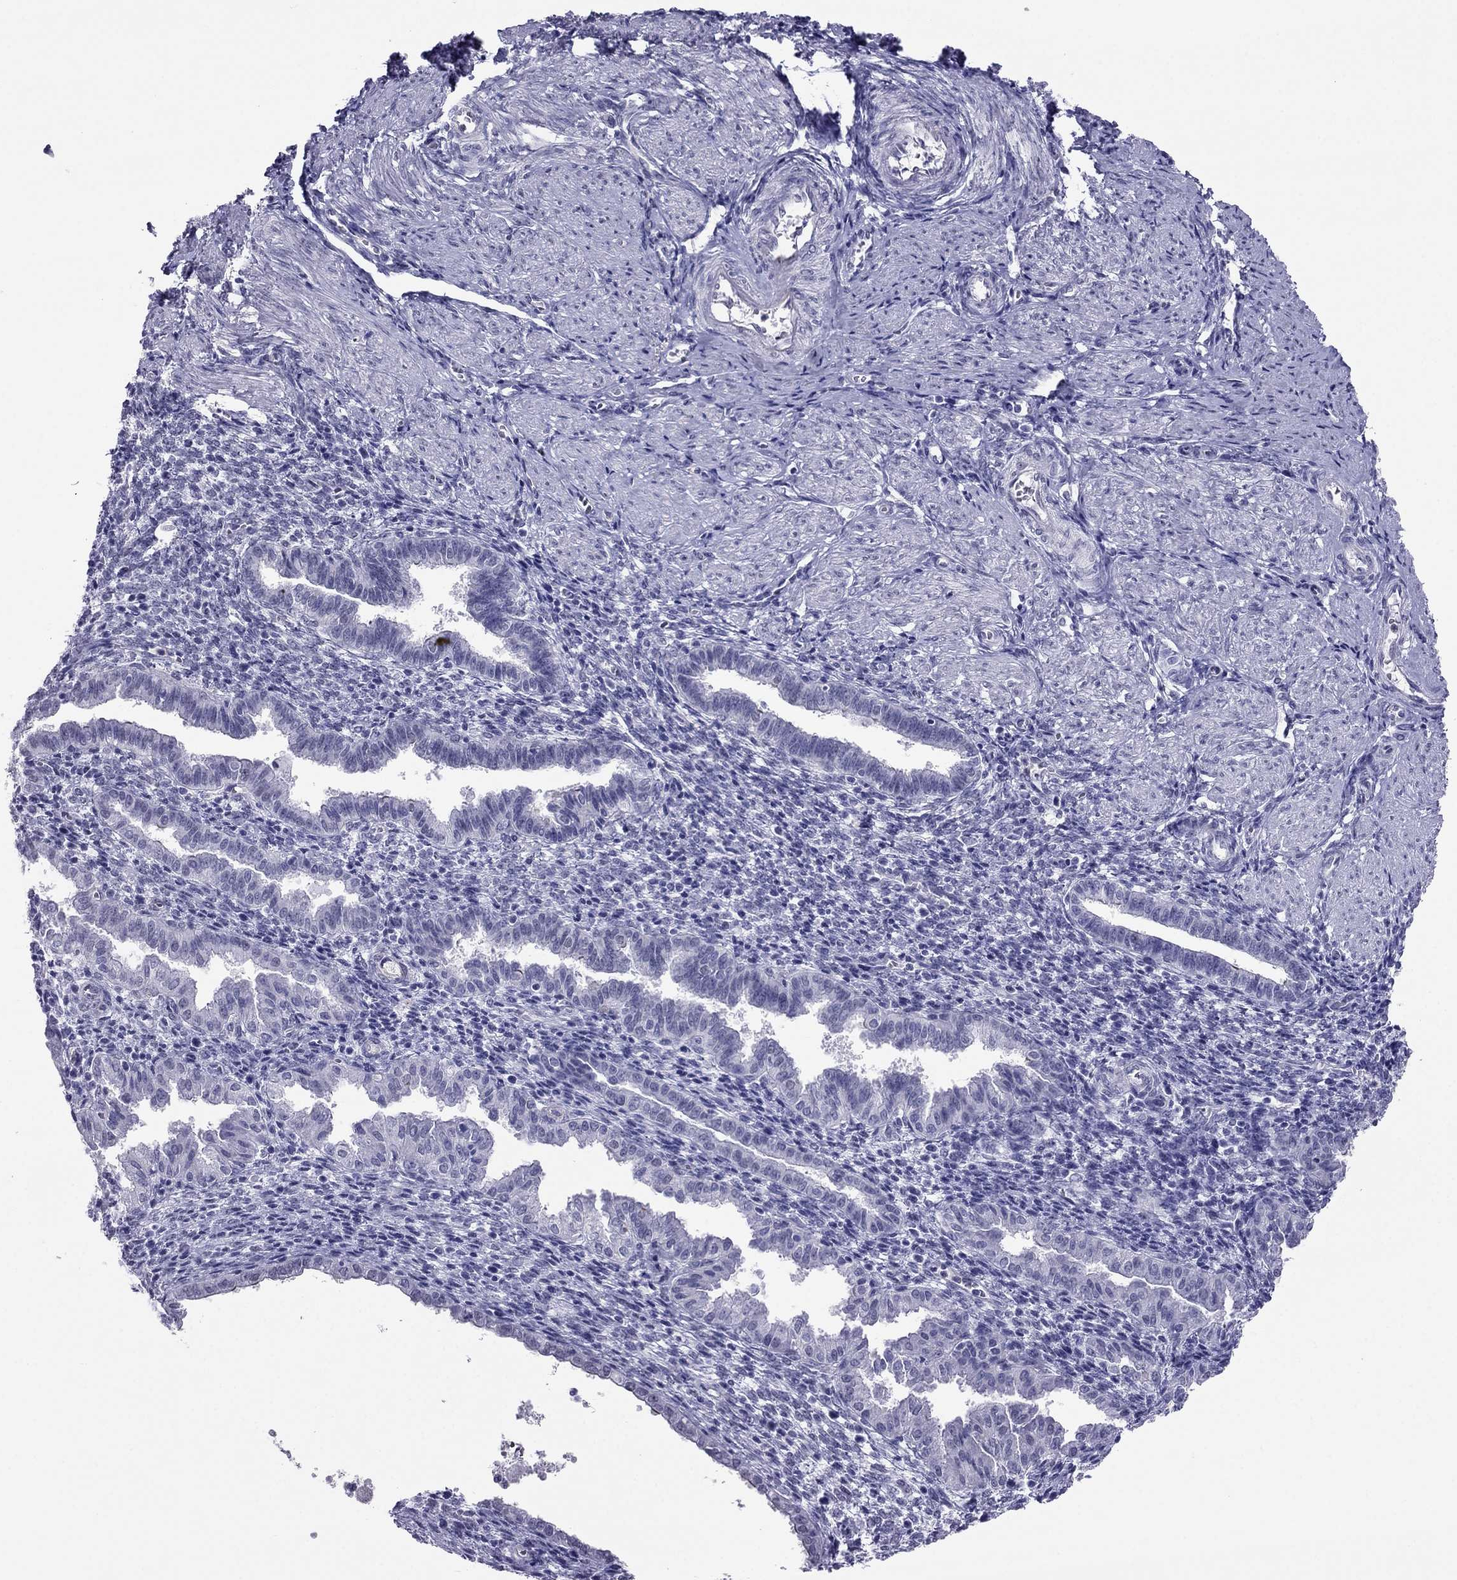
{"staining": {"intensity": "negative", "quantity": "none", "location": "none"}, "tissue": "endometrium", "cell_type": "Cells in endometrial stroma", "image_type": "normal", "snomed": [{"axis": "morphology", "description": "Normal tissue, NOS"}, {"axis": "topography", "description": "Endometrium"}], "caption": "Immunohistochemistry photomicrograph of normal endometrium stained for a protein (brown), which displays no positivity in cells in endometrial stroma. Brightfield microscopy of IHC stained with DAB (3,3'-diaminobenzidine) (brown) and hematoxylin (blue), captured at high magnification.", "gene": "CROCC2", "patient": {"sex": "female", "age": 37}}